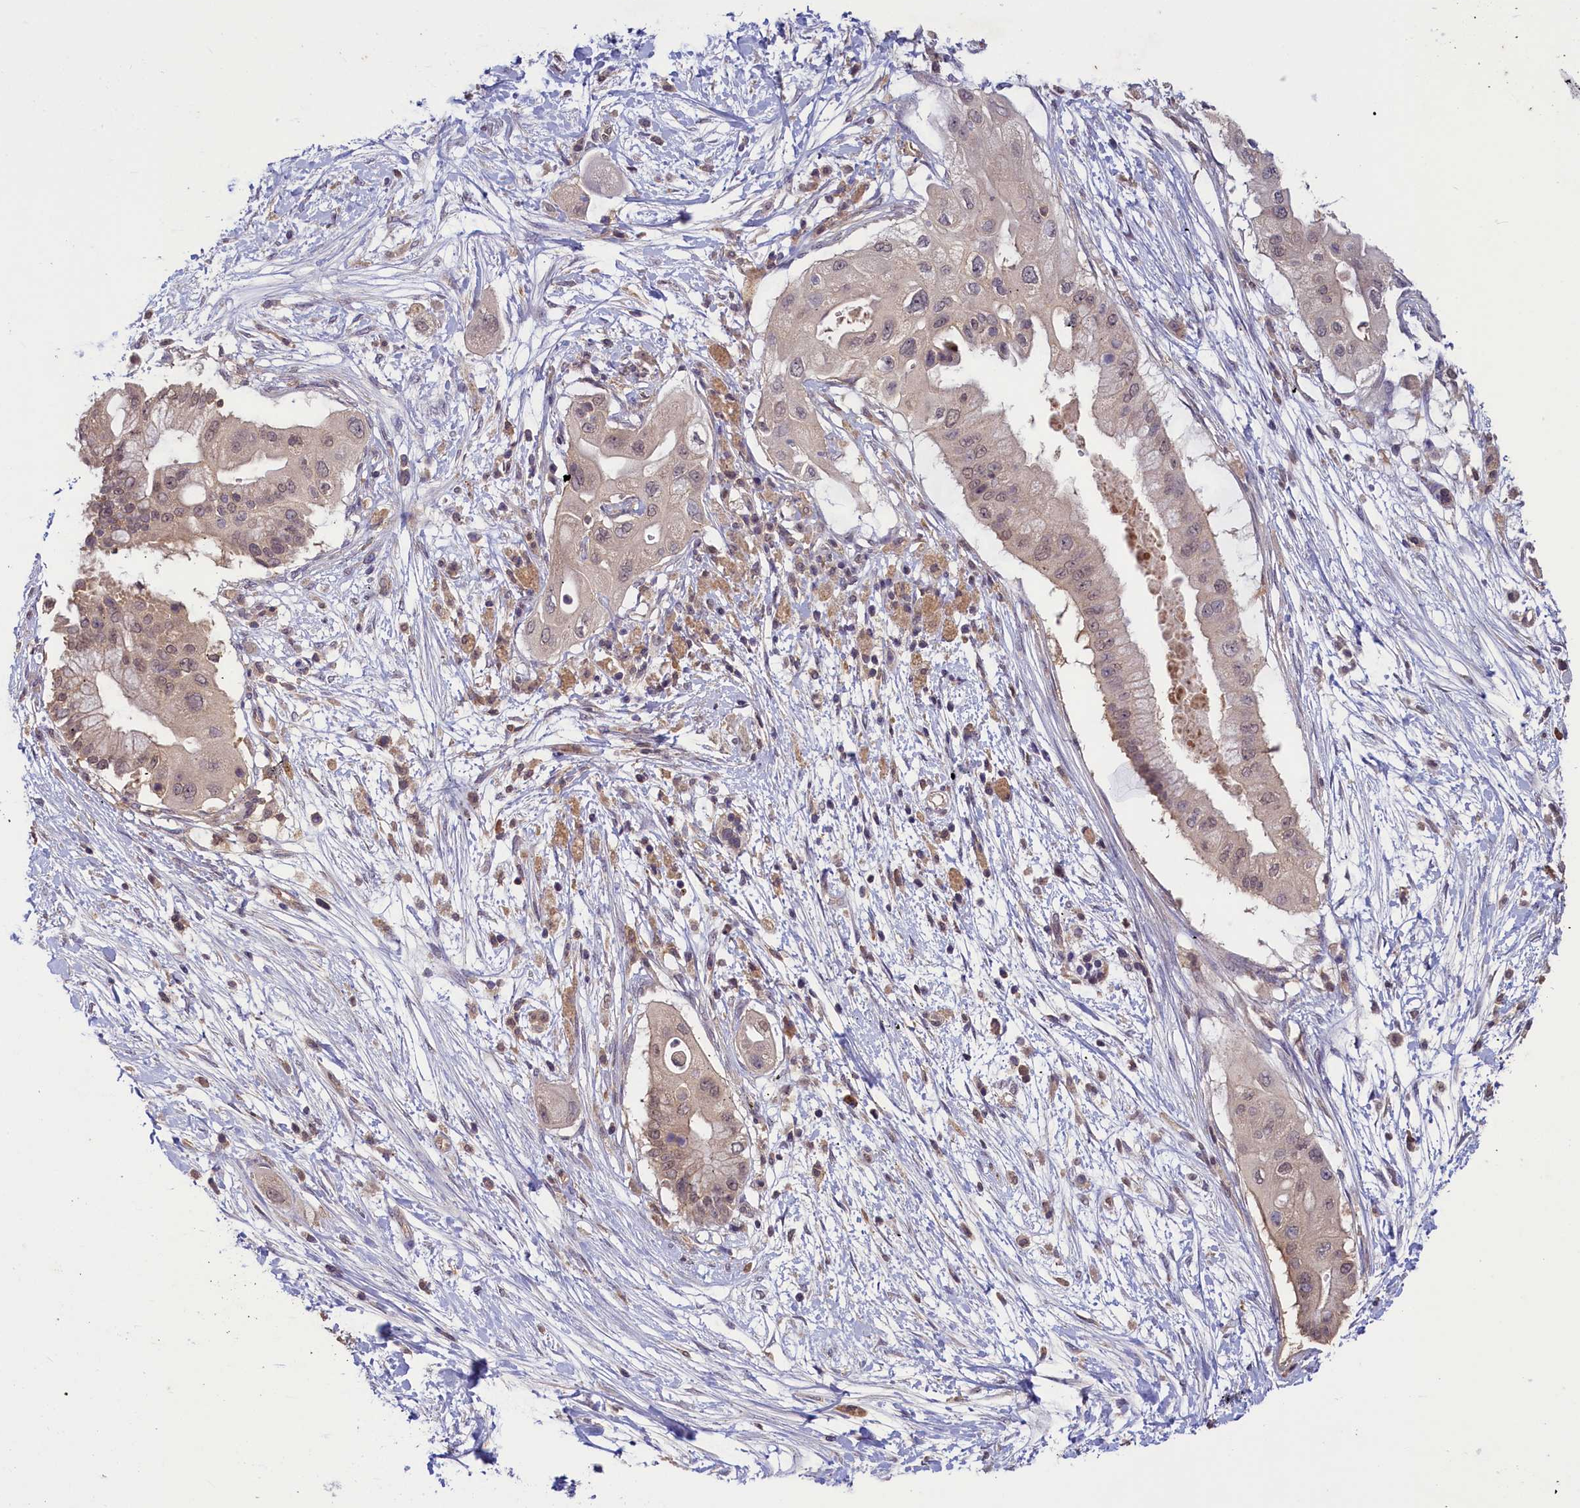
{"staining": {"intensity": "weak", "quantity": "25%-75%", "location": "nuclear"}, "tissue": "pancreatic cancer", "cell_type": "Tumor cells", "image_type": "cancer", "snomed": [{"axis": "morphology", "description": "Adenocarcinoma, NOS"}, {"axis": "topography", "description": "Pancreas"}], "caption": "Adenocarcinoma (pancreatic) stained for a protein (brown) exhibits weak nuclear positive staining in approximately 25%-75% of tumor cells.", "gene": "NUBP1", "patient": {"sex": "male", "age": 68}}